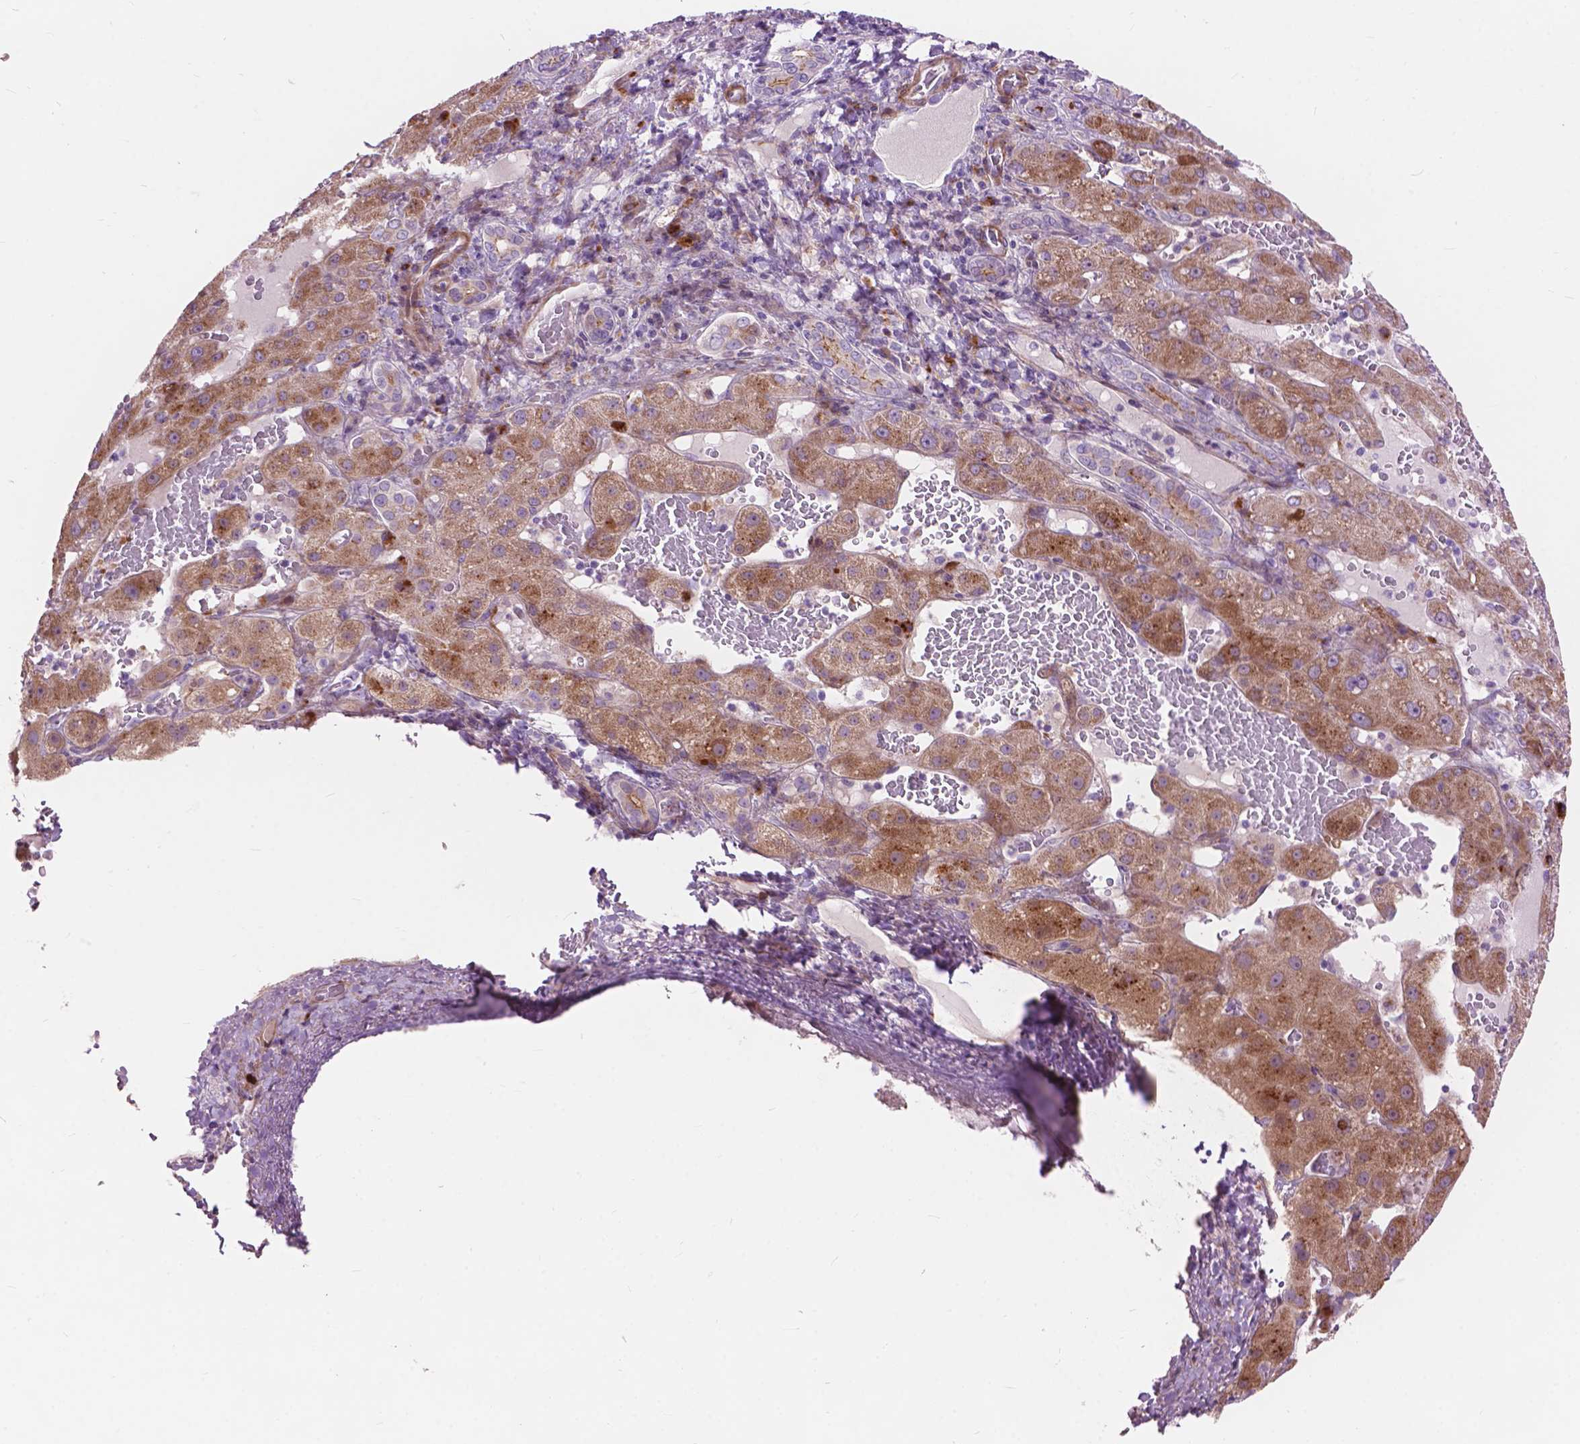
{"staining": {"intensity": "moderate", "quantity": ">75%", "location": "cytoplasmic/membranous"}, "tissue": "liver cancer", "cell_type": "Tumor cells", "image_type": "cancer", "snomed": [{"axis": "morphology", "description": "Carcinoma, Hepatocellular, NOS"}, {"axis": "topography", "description": "Liver"}], "caption": "Immunohistochemistry histopathology image of neoplastic tissue: liver cancer (hepatocellular carcinoma) stained using immunohistochemistry exhibits medium levels of moderate protein expression localized specifically in the cytoplasmic/membranous of tumor cells, appearing as a cytoplasmic/membranous brown color.", "gene": "MORN1", "patient": {"sex": "female", "age": 73}}